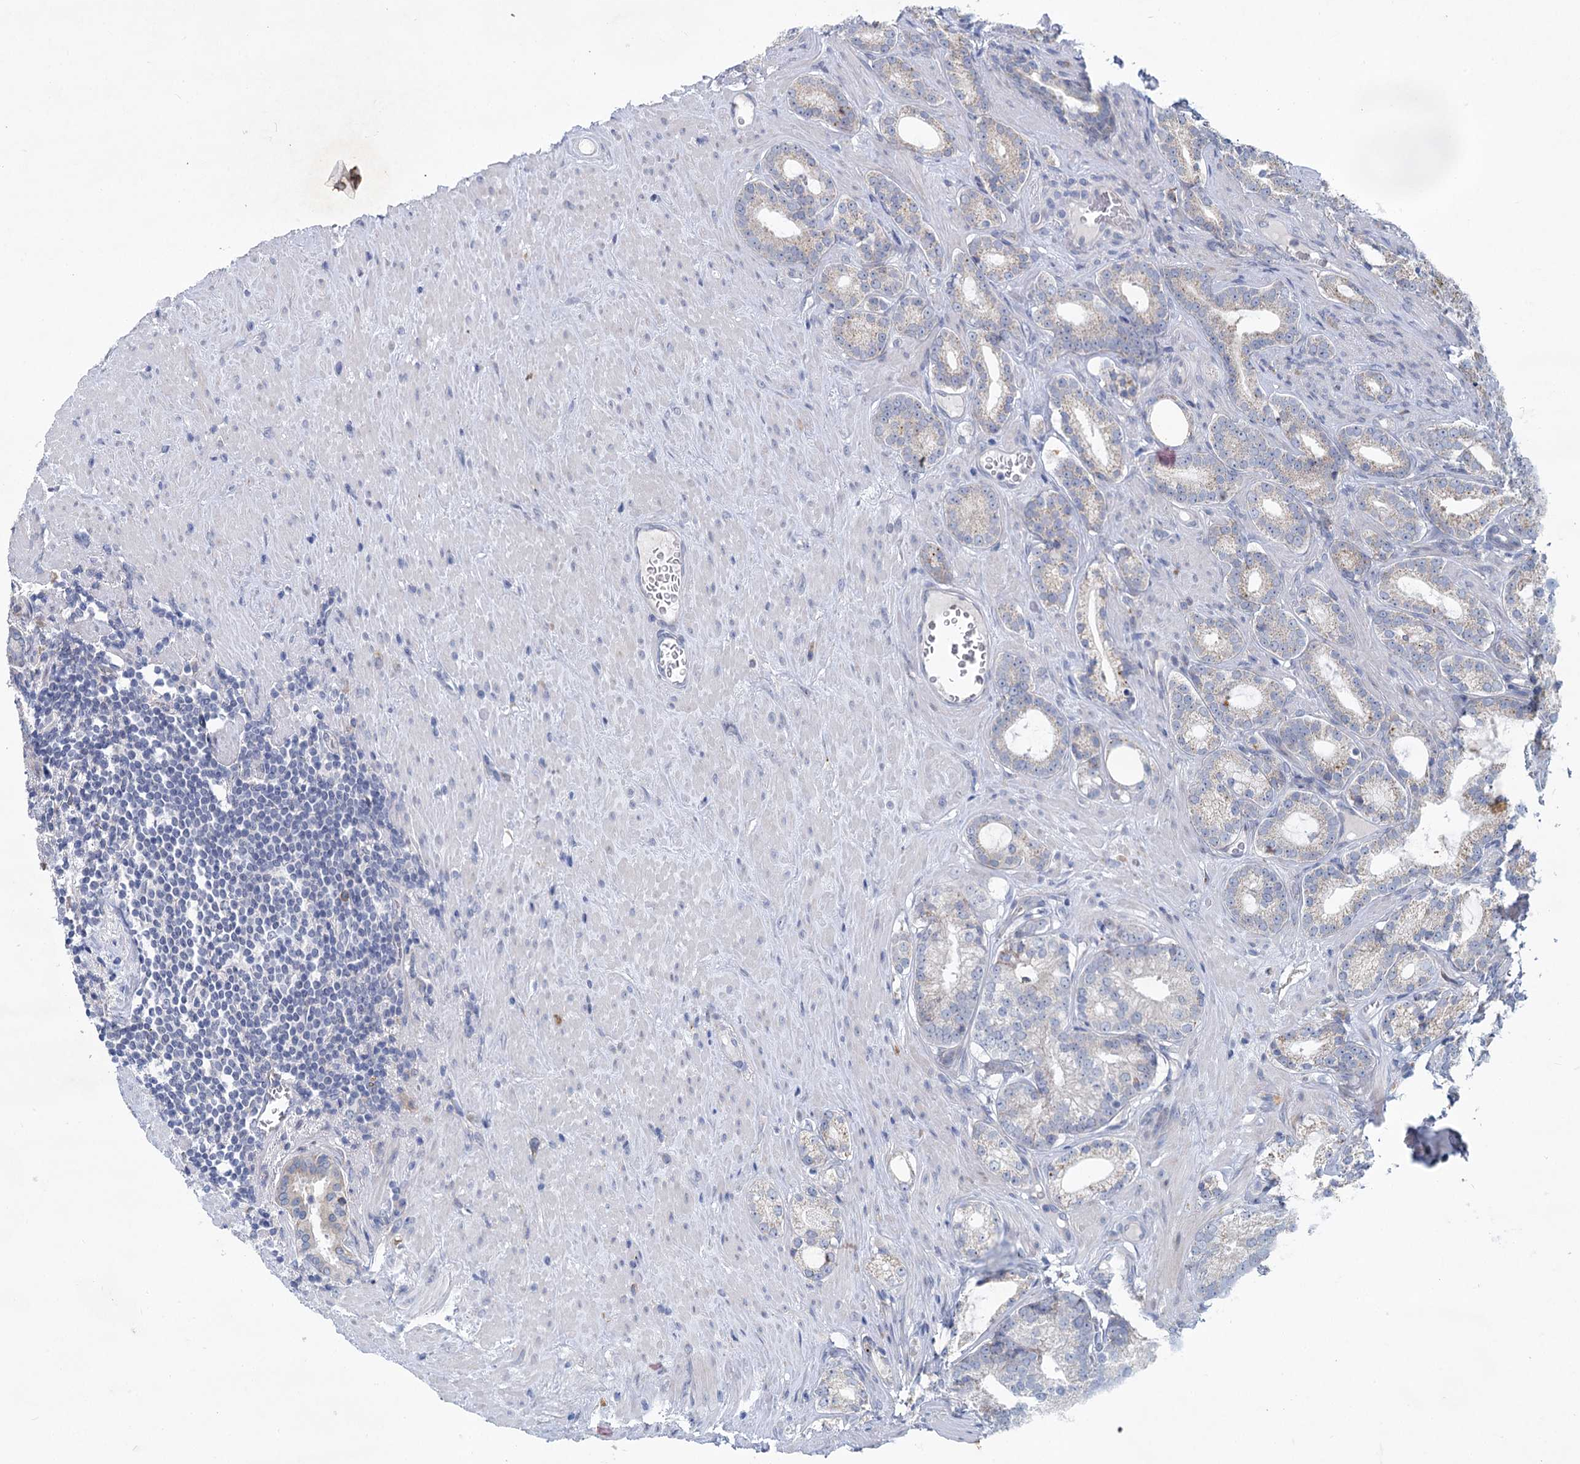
{"staining": {"intensity": "negative", "quantity": "none", "location": "none"}, "tissue": "prostate cancer", "cell_type": "Tumor cells", "image_type": "cancer", "snomed": [{"axis": "morphology", "description": "Adenocarcinoma, Low grade"}, {"axis": "topography", "description": "Prostate"}], "caption": "Immunohistochemical staining of prostate cancer shows no significant positivity in tumor cells. (Stains: DAB immunohistochemistry with hematoxylin counter stain, Microscopy: brightfield microscopy at high magnification).", "gene": "PRSS35", "patient": {"sex": "male", "age": 71}}